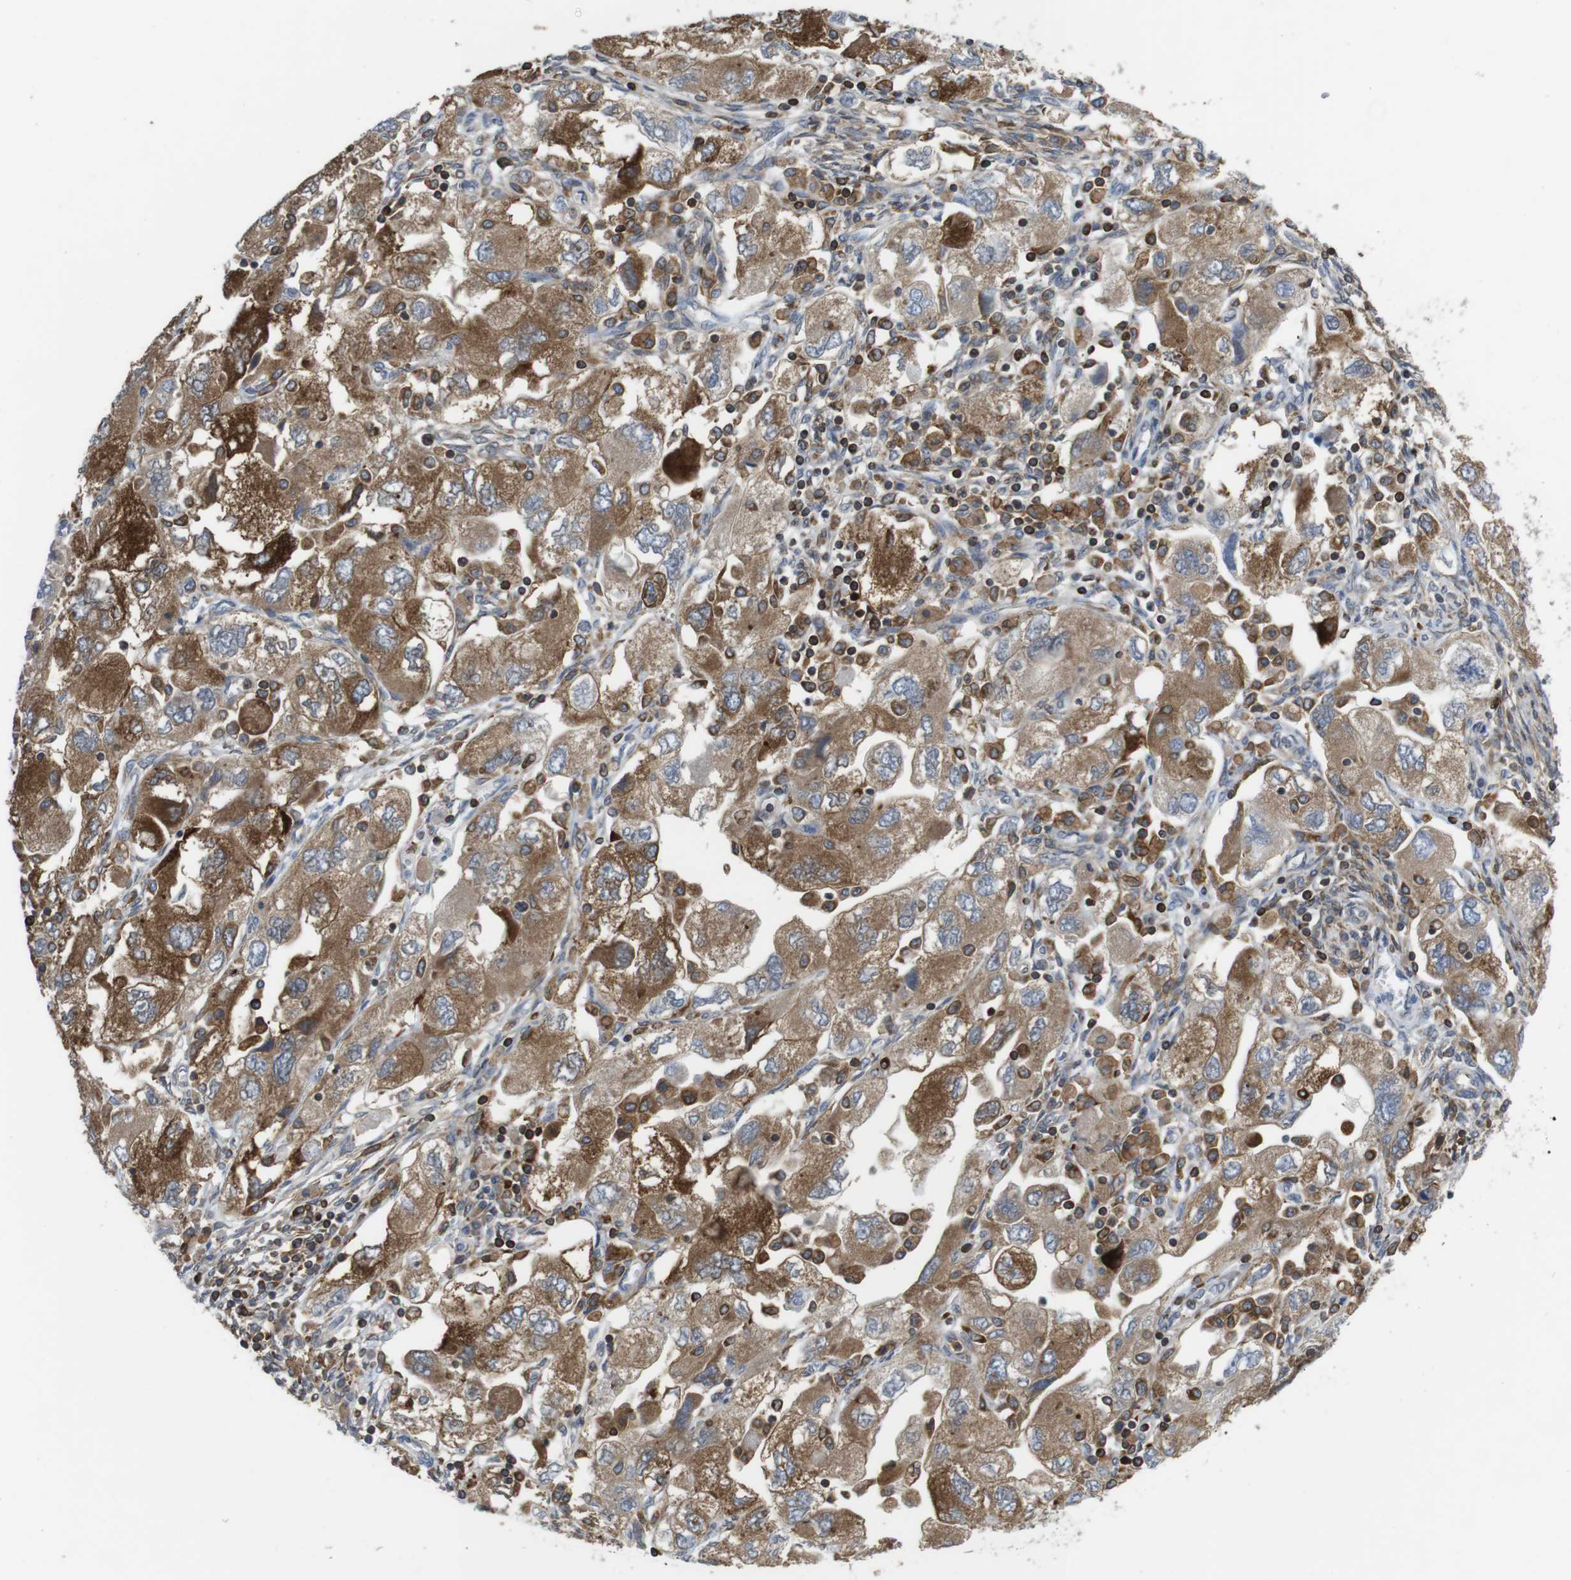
{"staining": {"intensity": "strong", "quantity": ">75%", "location": "cytoplasmic/membranous"}, "tissue": "ovarian cancer", "cell_type": "Tumor cells", "image_type": "cancer", "snomed": [{"axis": "morphology", "description": "Carcinoma, NOS"}, {"axis": "morphology", "description": "Cystadenocarcinoma, serous, NOS"}, {"axis": "topography", "description": "Ovary"}], "caption": "A high amount of strong cytoplasmic/membranous expression is appreciated in approximately >75% of tumor cells in ovarian cancer (serous cystadenocarcinoma) tissue. (Stains: DAB in brown, nuclei in blue, Microscopy: brightfield microscopy at high magnification).", "gene": "ARL6IP5", "patient": {"sex": "female", "age": 69}}